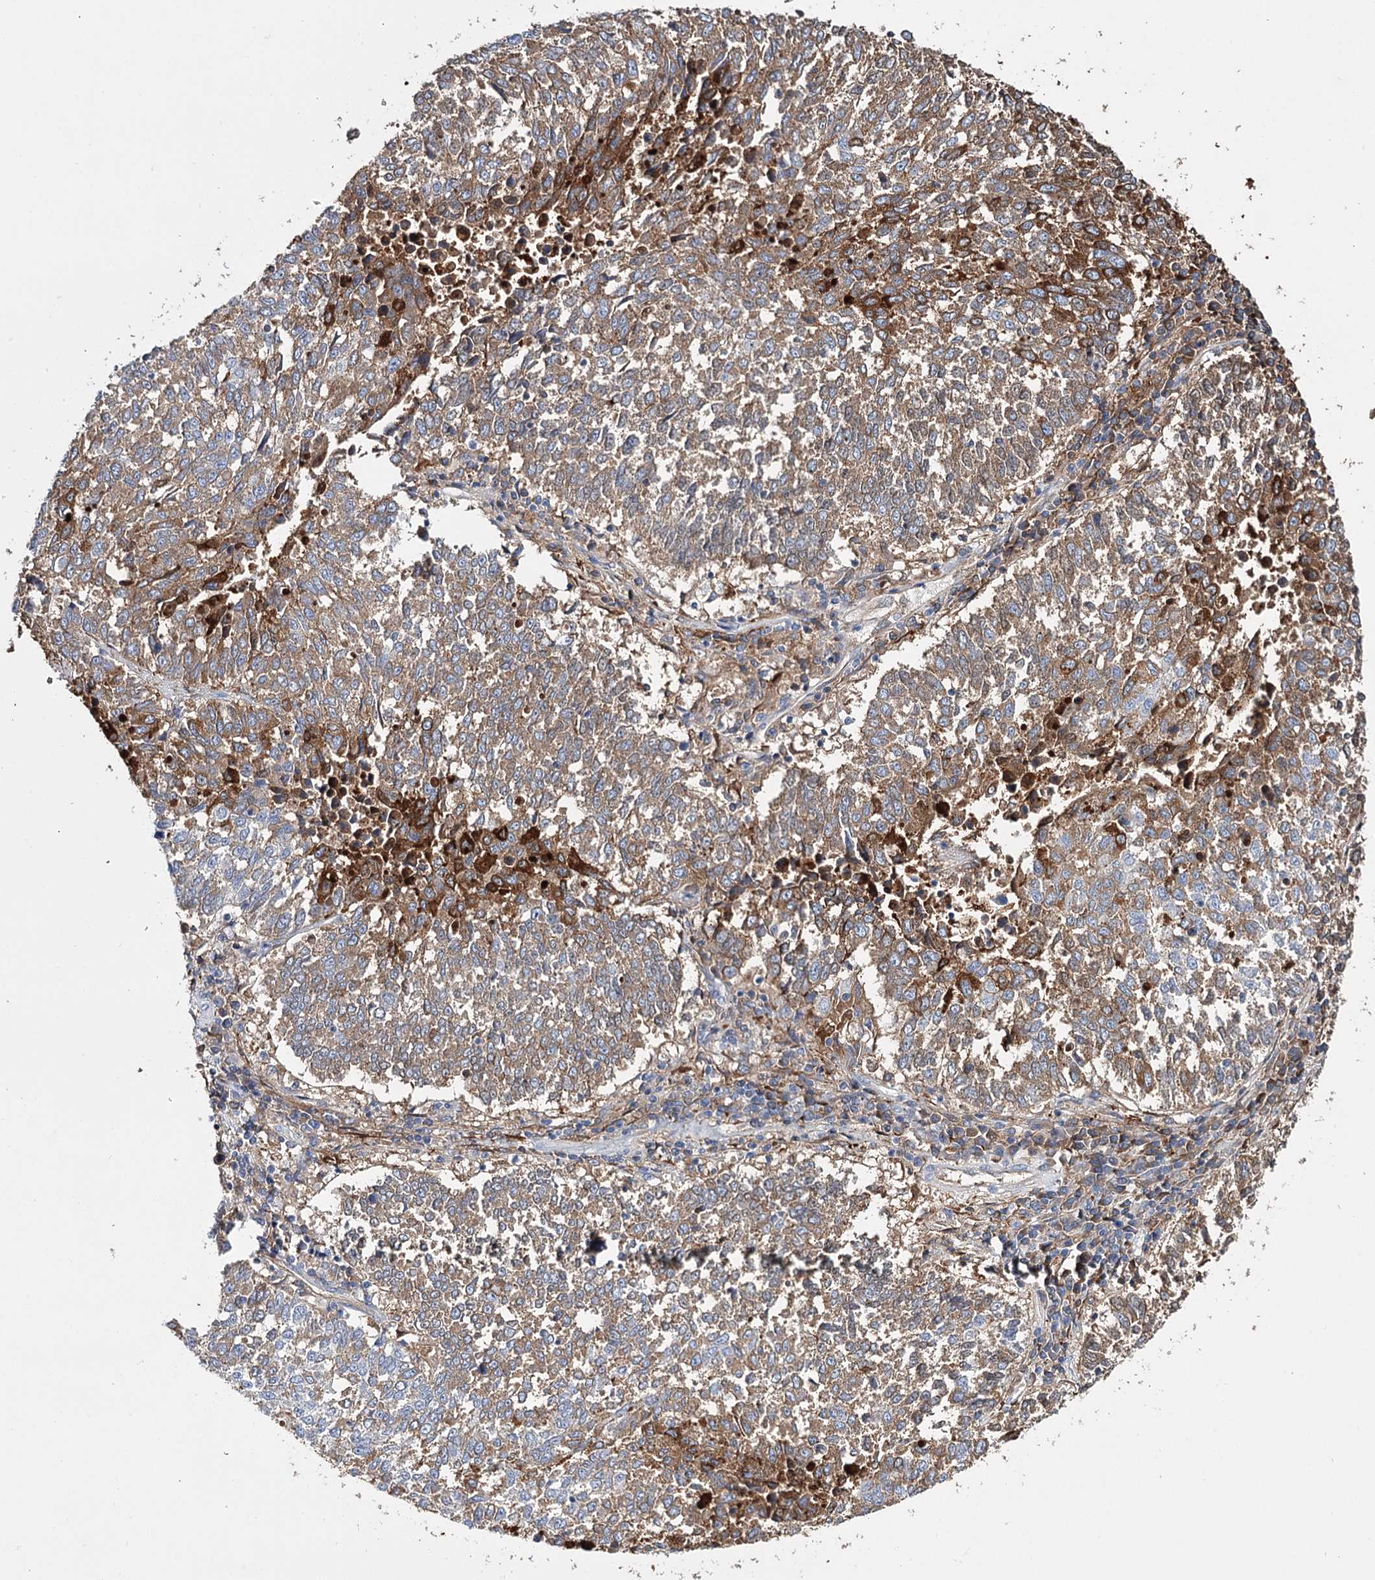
{"staining": {"intensity": "moderate", "quantity": ">75%", "location": "cytoplasmic/membranous"}, "tissue": "lung cancer", "cell_type": "Tumor cells", "image_type": "cancer", "snomed": [{"axis": "morphology", "description": "Squamous cell carcinoma, NOS"}, {"axis": "topography", "description": "Lung"}], "caption": "This histopathology image exhibits immunohistochemistry (IHC) staining of human lung squamous cell carcinoma, with medium moderate cytoplasmic/membranous positivity in approximately >75% of tumor cells.", "gene": "CFAP46", "patient": {"sex": "male", "age": 73}}